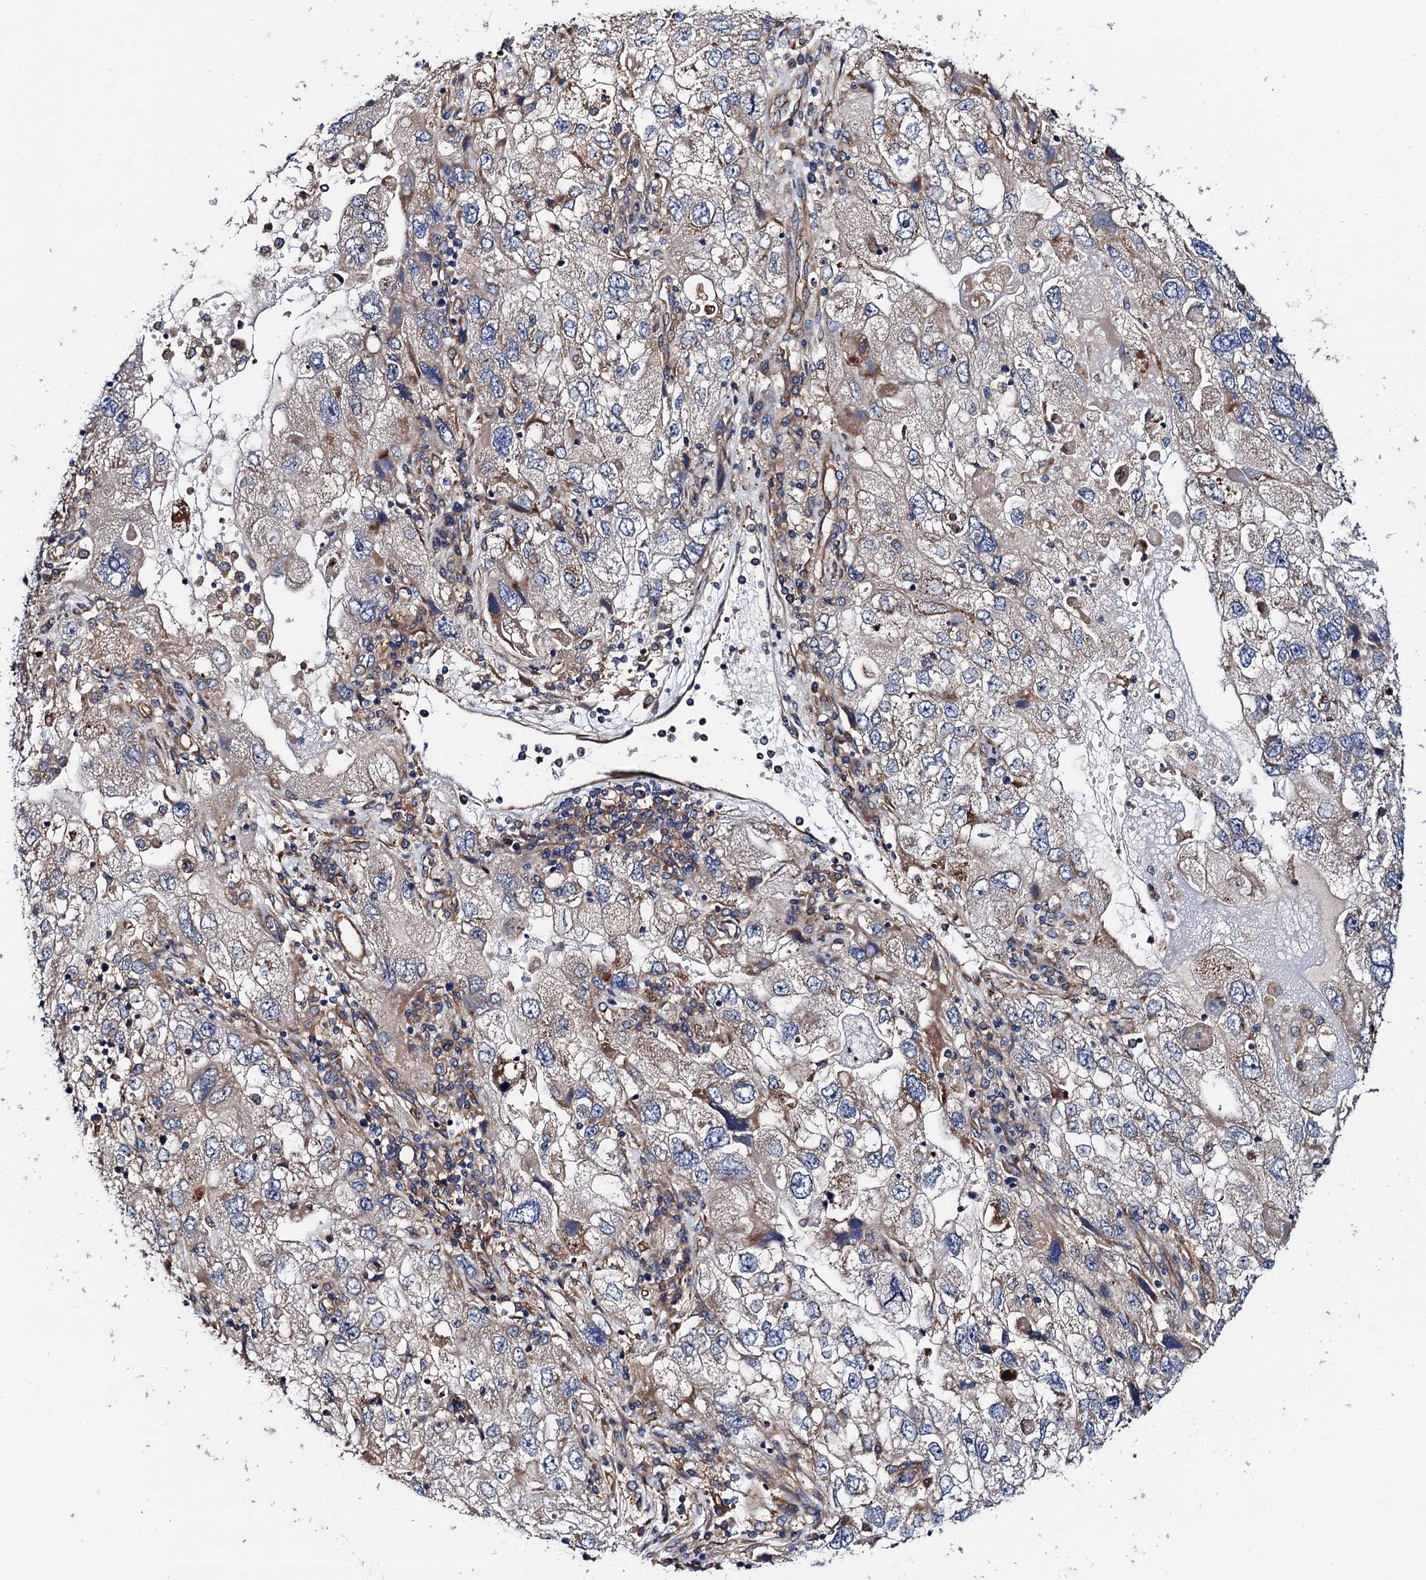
{"staining": {"intensity": "weak", "quantity": "<25%", "location": "cytoplasmic/membranous"}, "tissue": "endometrial cancer", "cell_type": "Tumor cells", "image_type": "cancer", "snomed": [{"axis": "morphology", "description": "Adenocarcinoma, NOS"}, {"axis": "topography", "description": "Endometrium"}], "caption": "Tumor cells are negative for brown protein staining in endometrial cancer (adenocarcinoma). Brightfield microscopy of immunohistochemistry (IHC) stained with DAB (3,3'-diaminobenzidine) (brown) and hematoxylin (blue), captured at high magnification.", "gene": "MRPL48", "patient": {"sex": "female", "age": 49}}